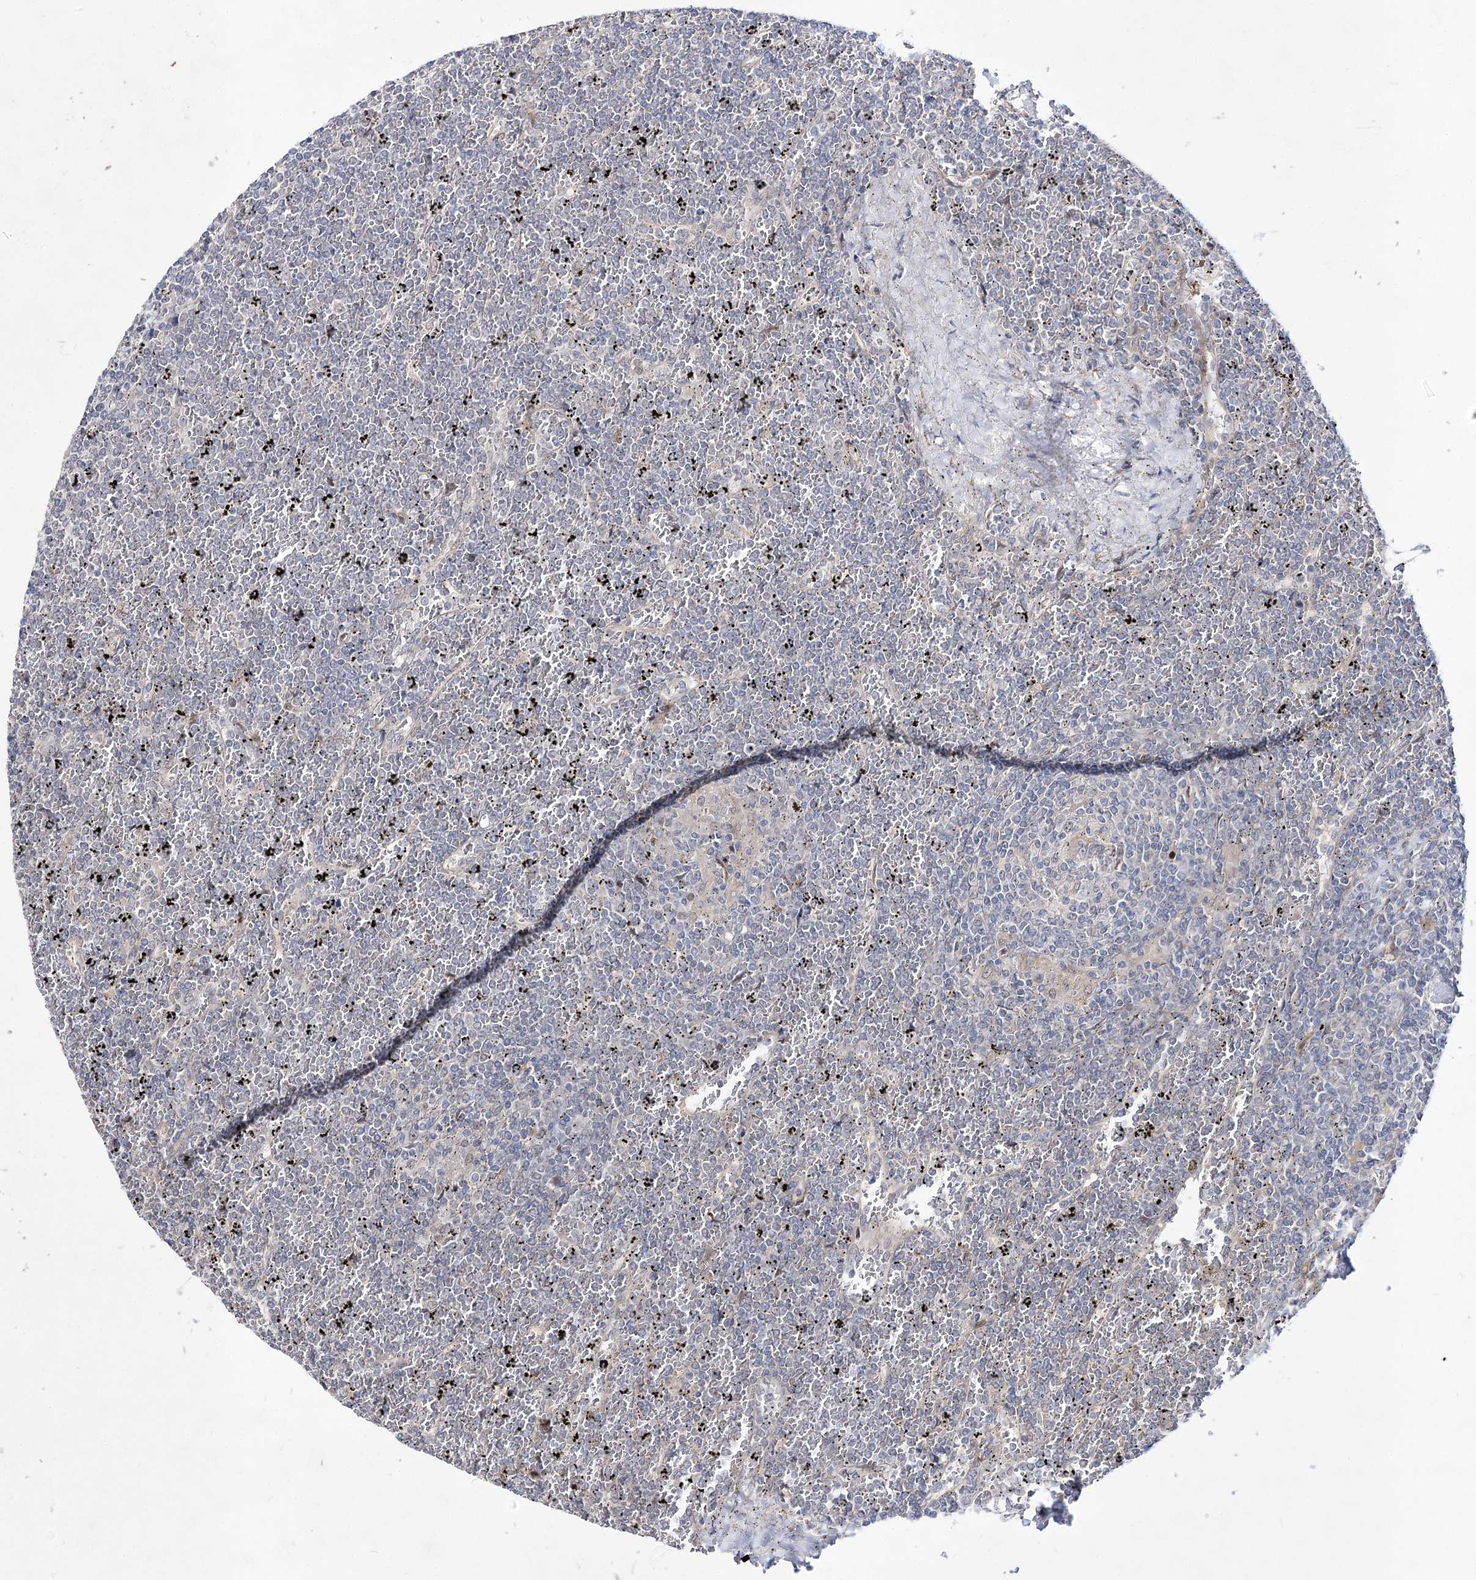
{"staining": {"intensity": "negative", "quantity": "none", "location": "none"}, "tissue": "lymphoma", "cell_type": "Tumor cells", "image_type": "cancer", "snomed": [{"axis": "morphology", "description": "Malignant lymphoma, non-Hodgkin's type, Low grade"}, {"axis": "topography", "description": "Spleen"}], "caption": "A histopathology image of lymphoma stained for a protein shows no brown staining in tumor cells.", "gene": "ARHGAP32", "patient": {"sex": "female", "age": 19}}